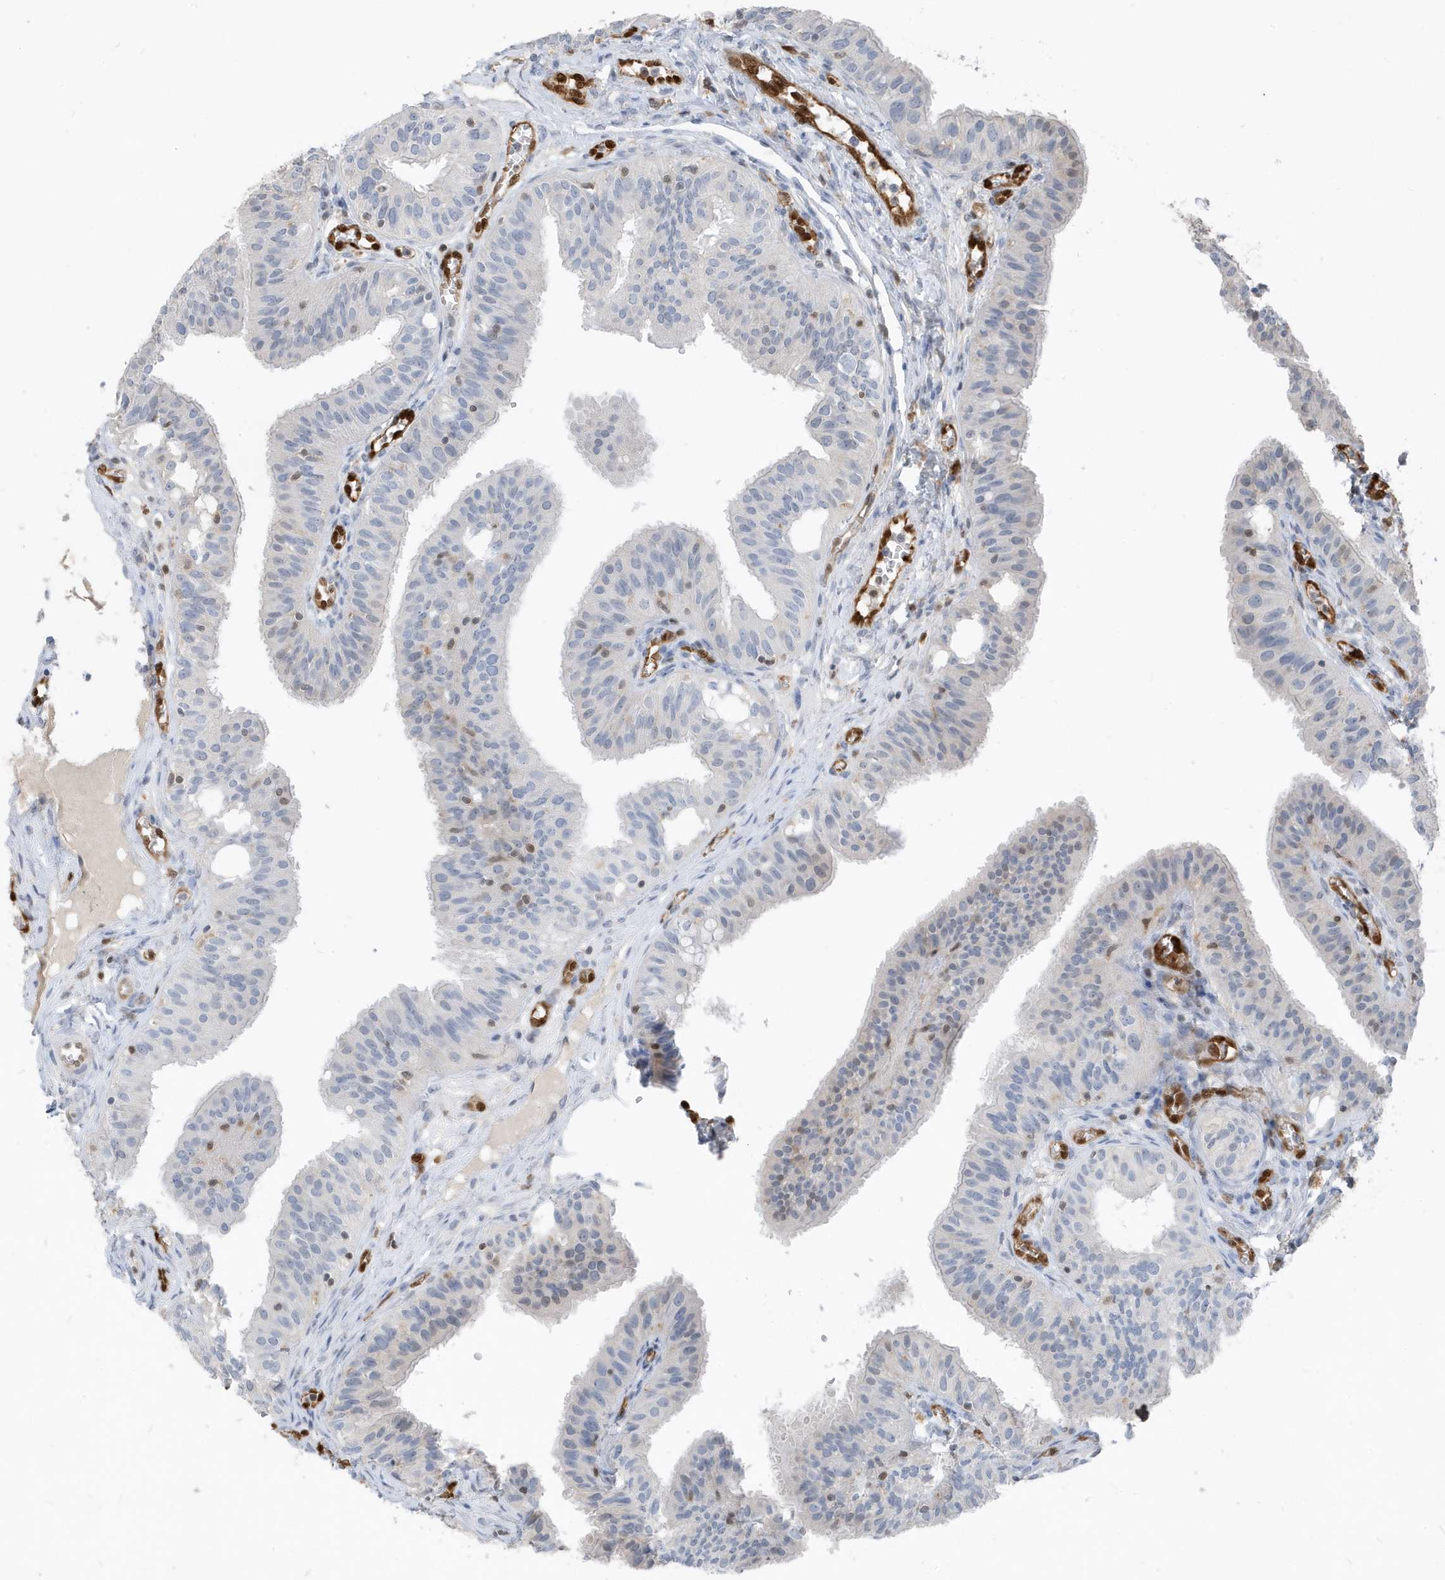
{"staining": {"intensity": "weak", "quantity": "<25%", "location": "nuclear"}, "tissue": "fallopian tube", "cell_type": "Glandular cells", "image_type": "normal", "snomed": [{"axis": "morphology", "description": "Normal tissue, NOS"}, {"axis": "topography", "description": "Fallopian tube"}, {"axis": "topography", "description": "Ovary"}], "caption": "The photomicrograph exhibits no staining of glandular cells in benign fallopian tube.", "gene": "NCOA7", "patient": {"sex": "female", "age": 42}}